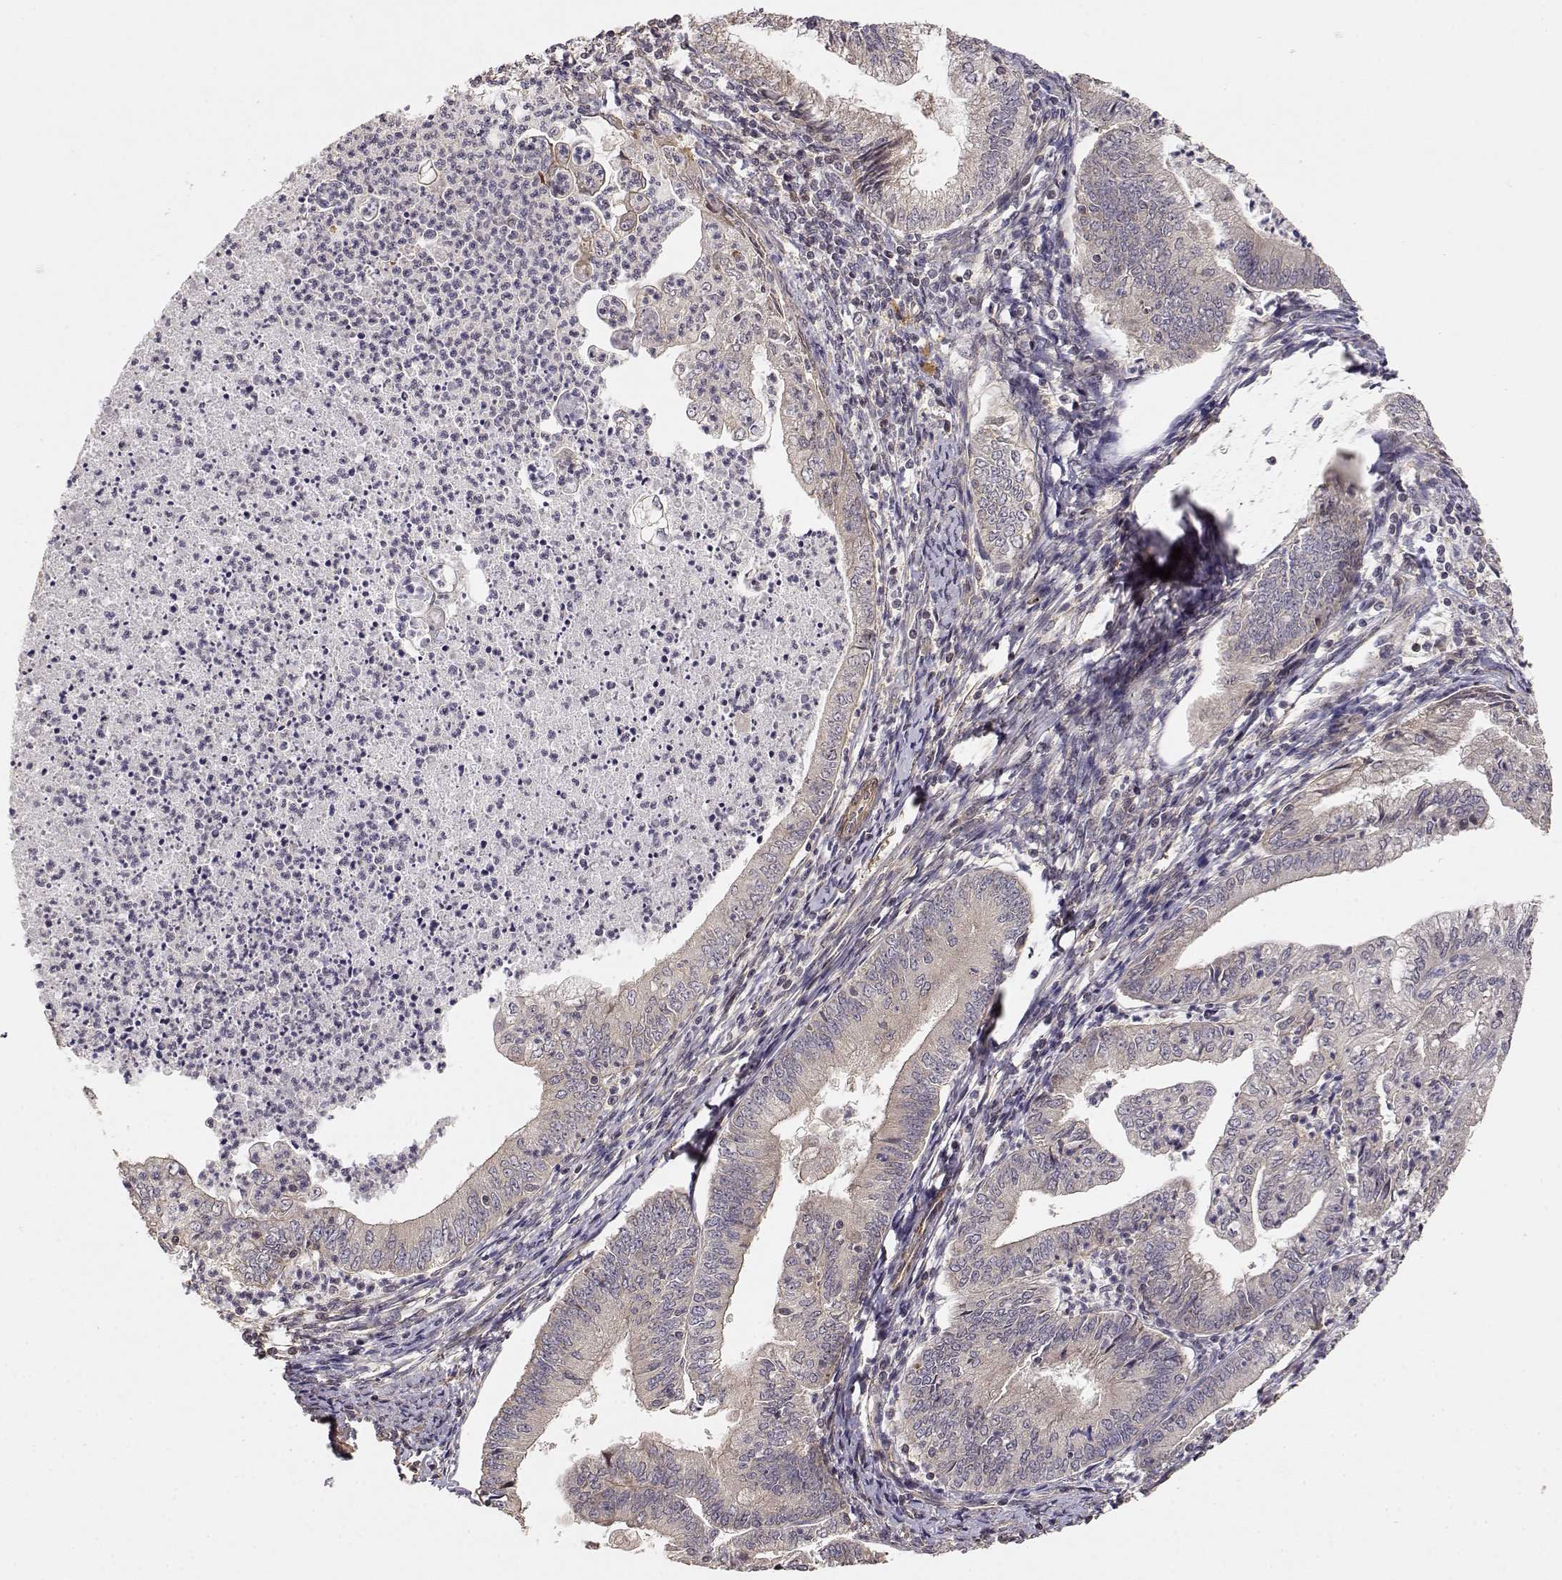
{"staining": {"intensity": "weak", "quantity": "25%-75%", "location": "cytoplasmic/membranous"}, "tissue": "endometrial cancer", "cell_type": "Tumor cells", "image_type": "cancer", "snomed": [{"axis": "morphology", "description": "Adenocarcinoma, NOS"}, {"axis": "topography", "description": "Endometrium"}], "caption": "Adenocarcinoma (endometrial) tissue exhibits weak cytoplasmic/membranous positivity in about 25%-75% of tumor cells", "gene": "PICK1", "patient": {"sex": "female", "age": 55}}